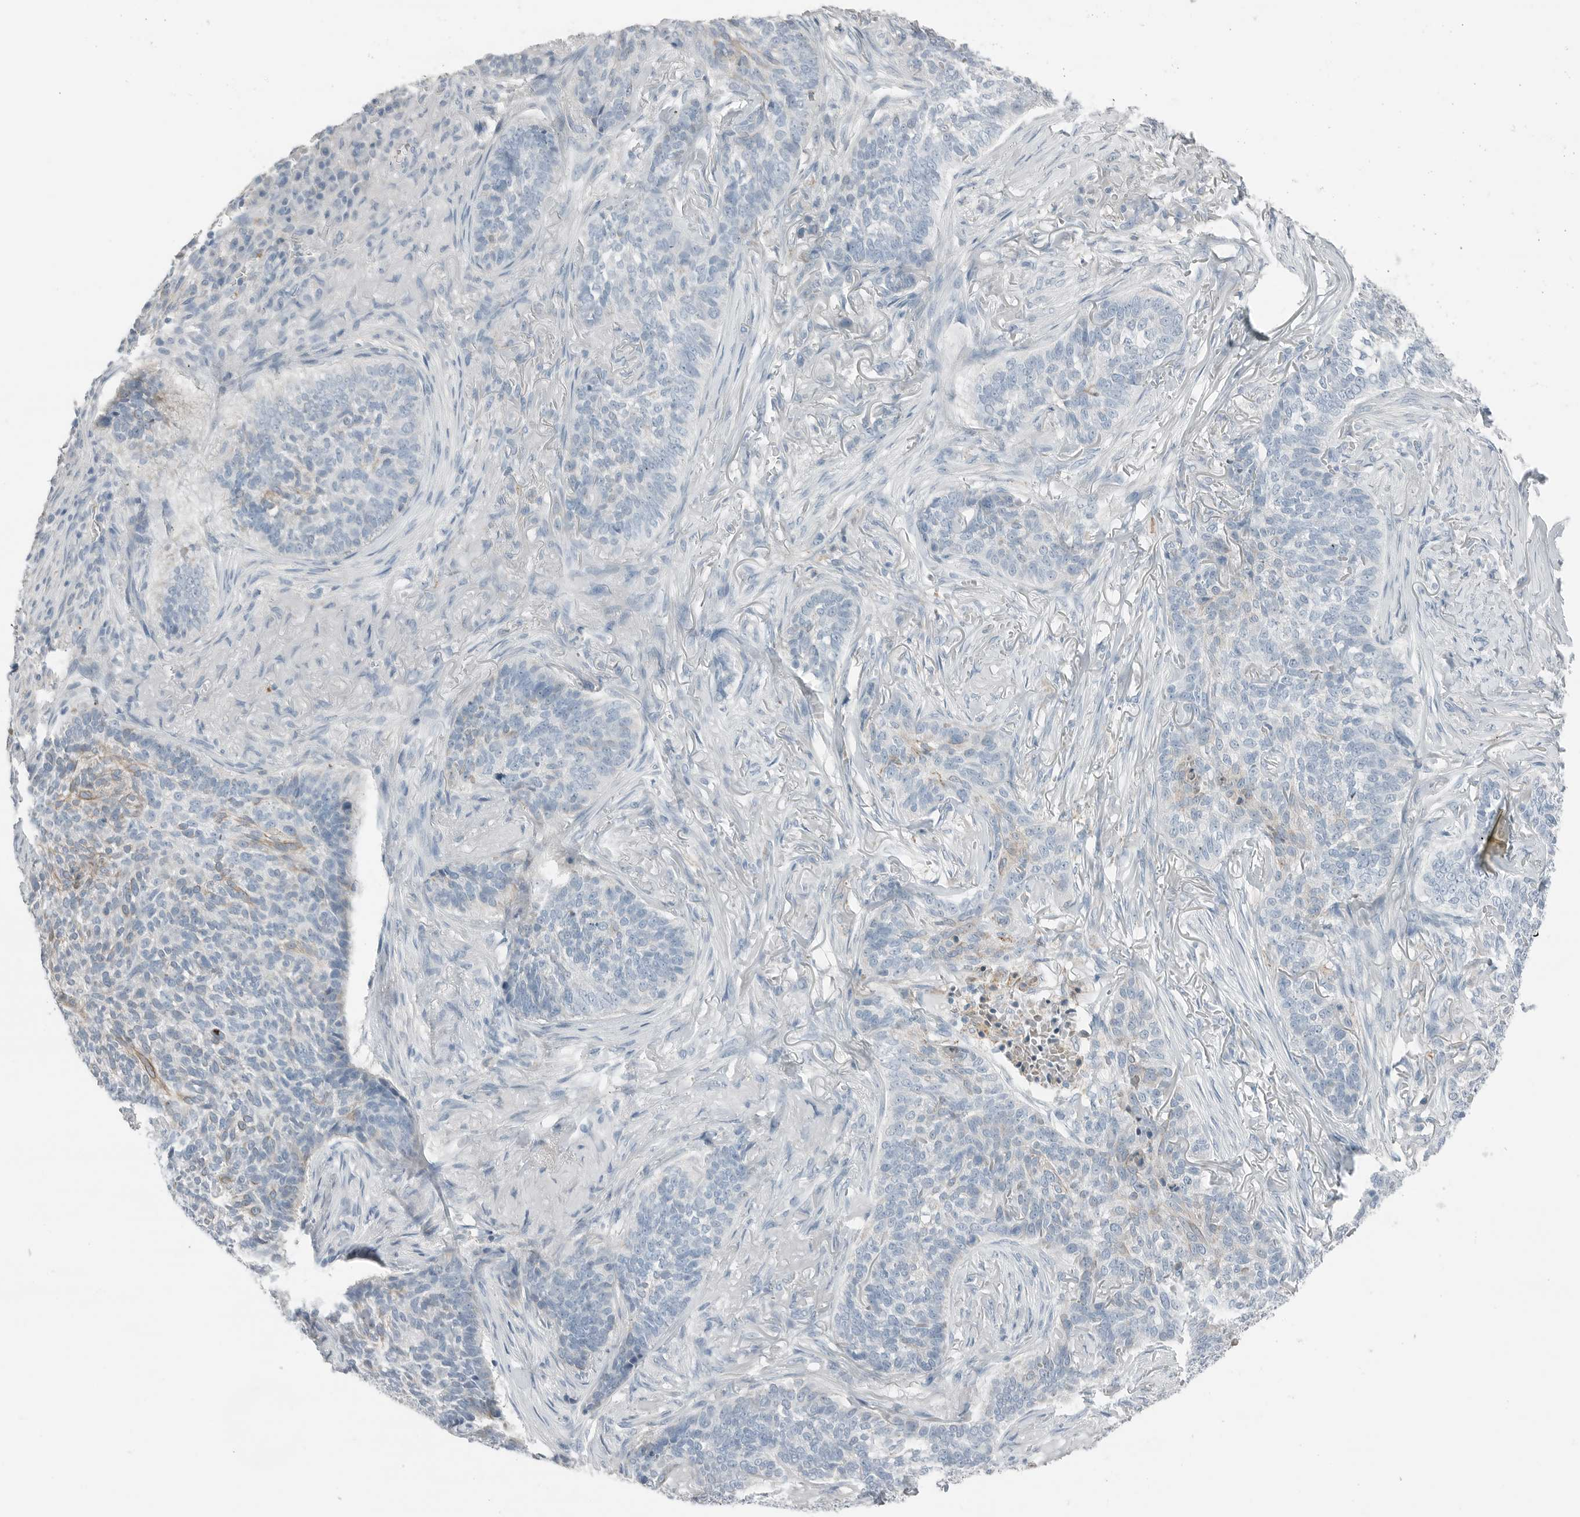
{"staining": {"intensity": "weak", "quantity": "<25%", "location": "cytoplasmic/membranous"}, "tissue": "skin cancer", "cell_type": "Tumor cells", "image_type": "cancer", "snomed": [{"axis": "morphology", "description": "Basal cell carcinoma"}, {"axis": "topography", "description": "Skin"}], "caption": "Immunohistochemistry (IHC) of human basal cell carcinoma (skin) reveals no positivity in tumor cells.", "gene": "SERPINB7", "patient": {"sex": "male", "age": 85}}